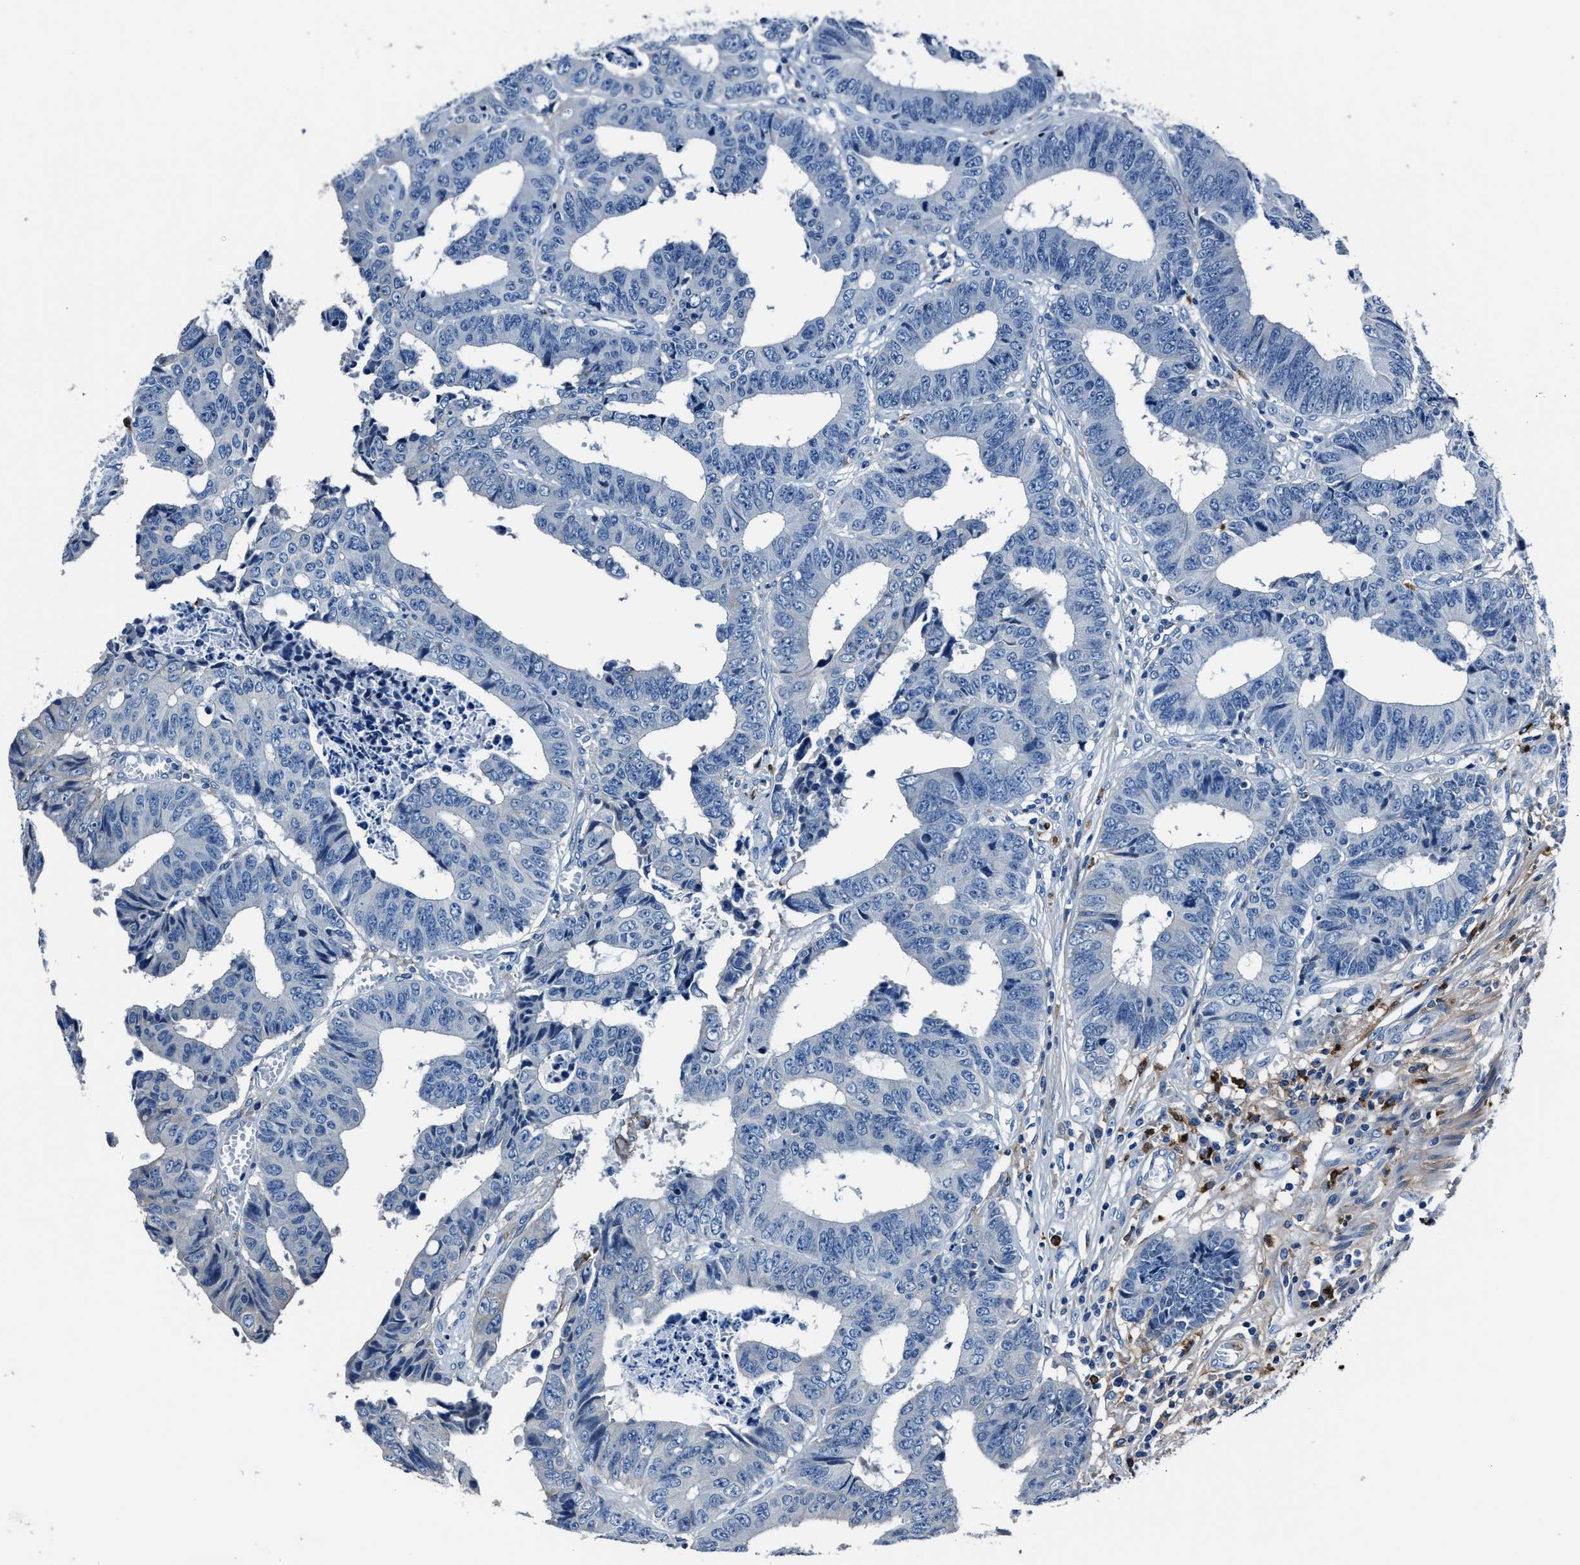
{"staining": {"intensity": "negative", "quantity": "none", "location": "none"}, "tissue": "colorectal cancer", "cell_type": "Tumor cells", "image_type": "cancer", "snomed": [{"axis": "morphology", "description": "Adenocarcinoma, NOS"}, {"axis": "topography", "description": "Rectum"}], "caption": "Immunohistochemistry (IHC) histopathology image of neoplastic tissue: human adenocarcinoma (colorectal) stained with DAB demonstrates no significant protein positivity in tumor cells. (DAB (3,3'-diaminobenzidine) immunohistochemistry (IHC) visualized using brightfield microscopy, high magnification).", "gene": "FGL2", "patient": {"sex": "male", "age": 84}}